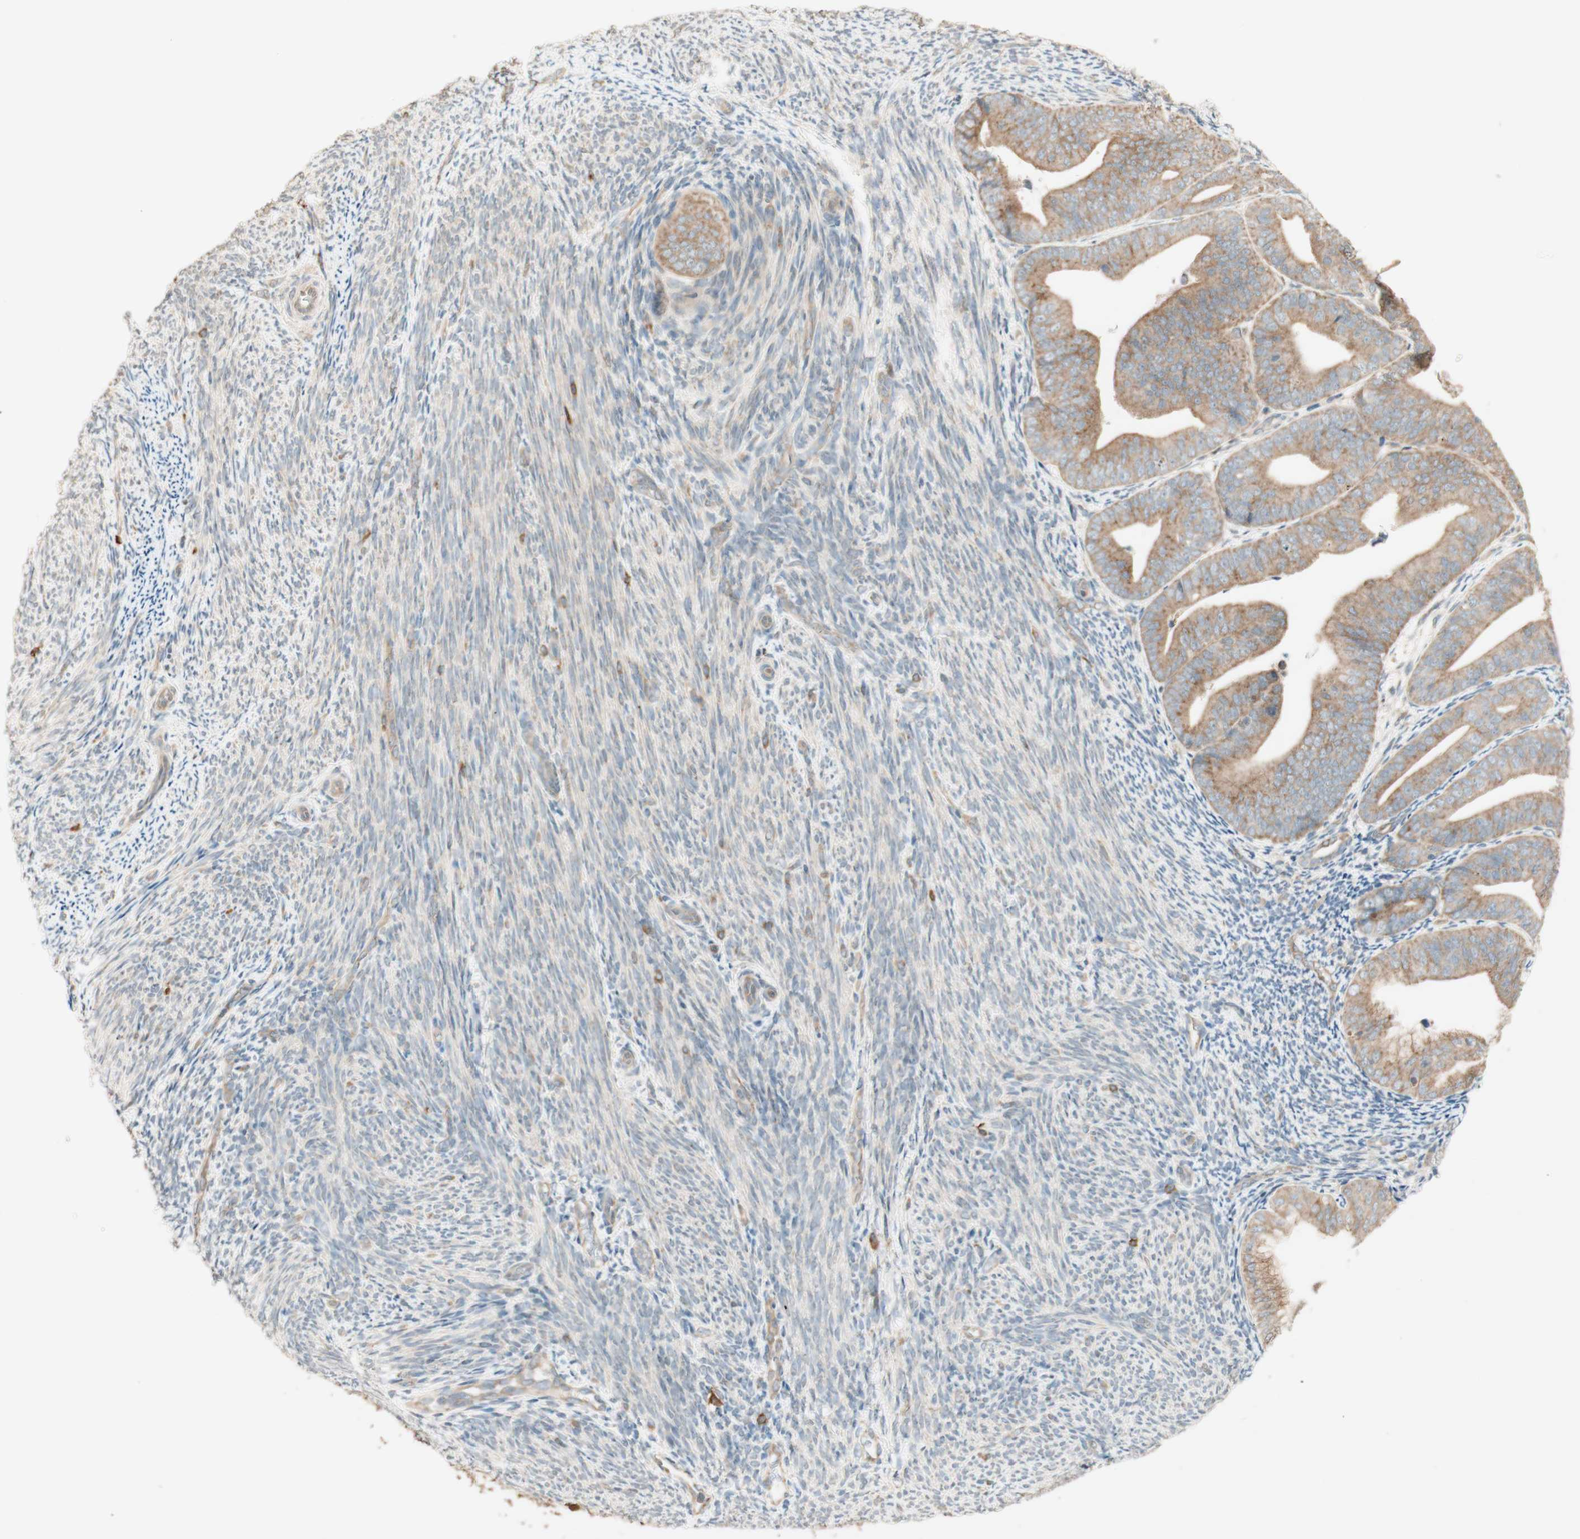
{"staining": {"intensity": "moderate", "quantity": ">75%", "location": "cytoplasmic/membranous"}, "tissue": "endometrial cancer", "cell_type": "Tumor cells", "image_type": "cancer", "snomed": [{"axis": "morphology", "description": "Adenocarcinoma, NOS"}, {"axis": "topography", "description": "Endometrium"}], "caption": "Endometrial adenocarcinoma tissue shows moderate cytoplasmic/membranous expression in approximately >75% of tumor cells The staining was performed using DAB, with brown indicating positive protein expression. Nuclei are stained blue with hematoxylin.", "gene": "CLCN2", "patient": {"sex": "female", "age": 63}}